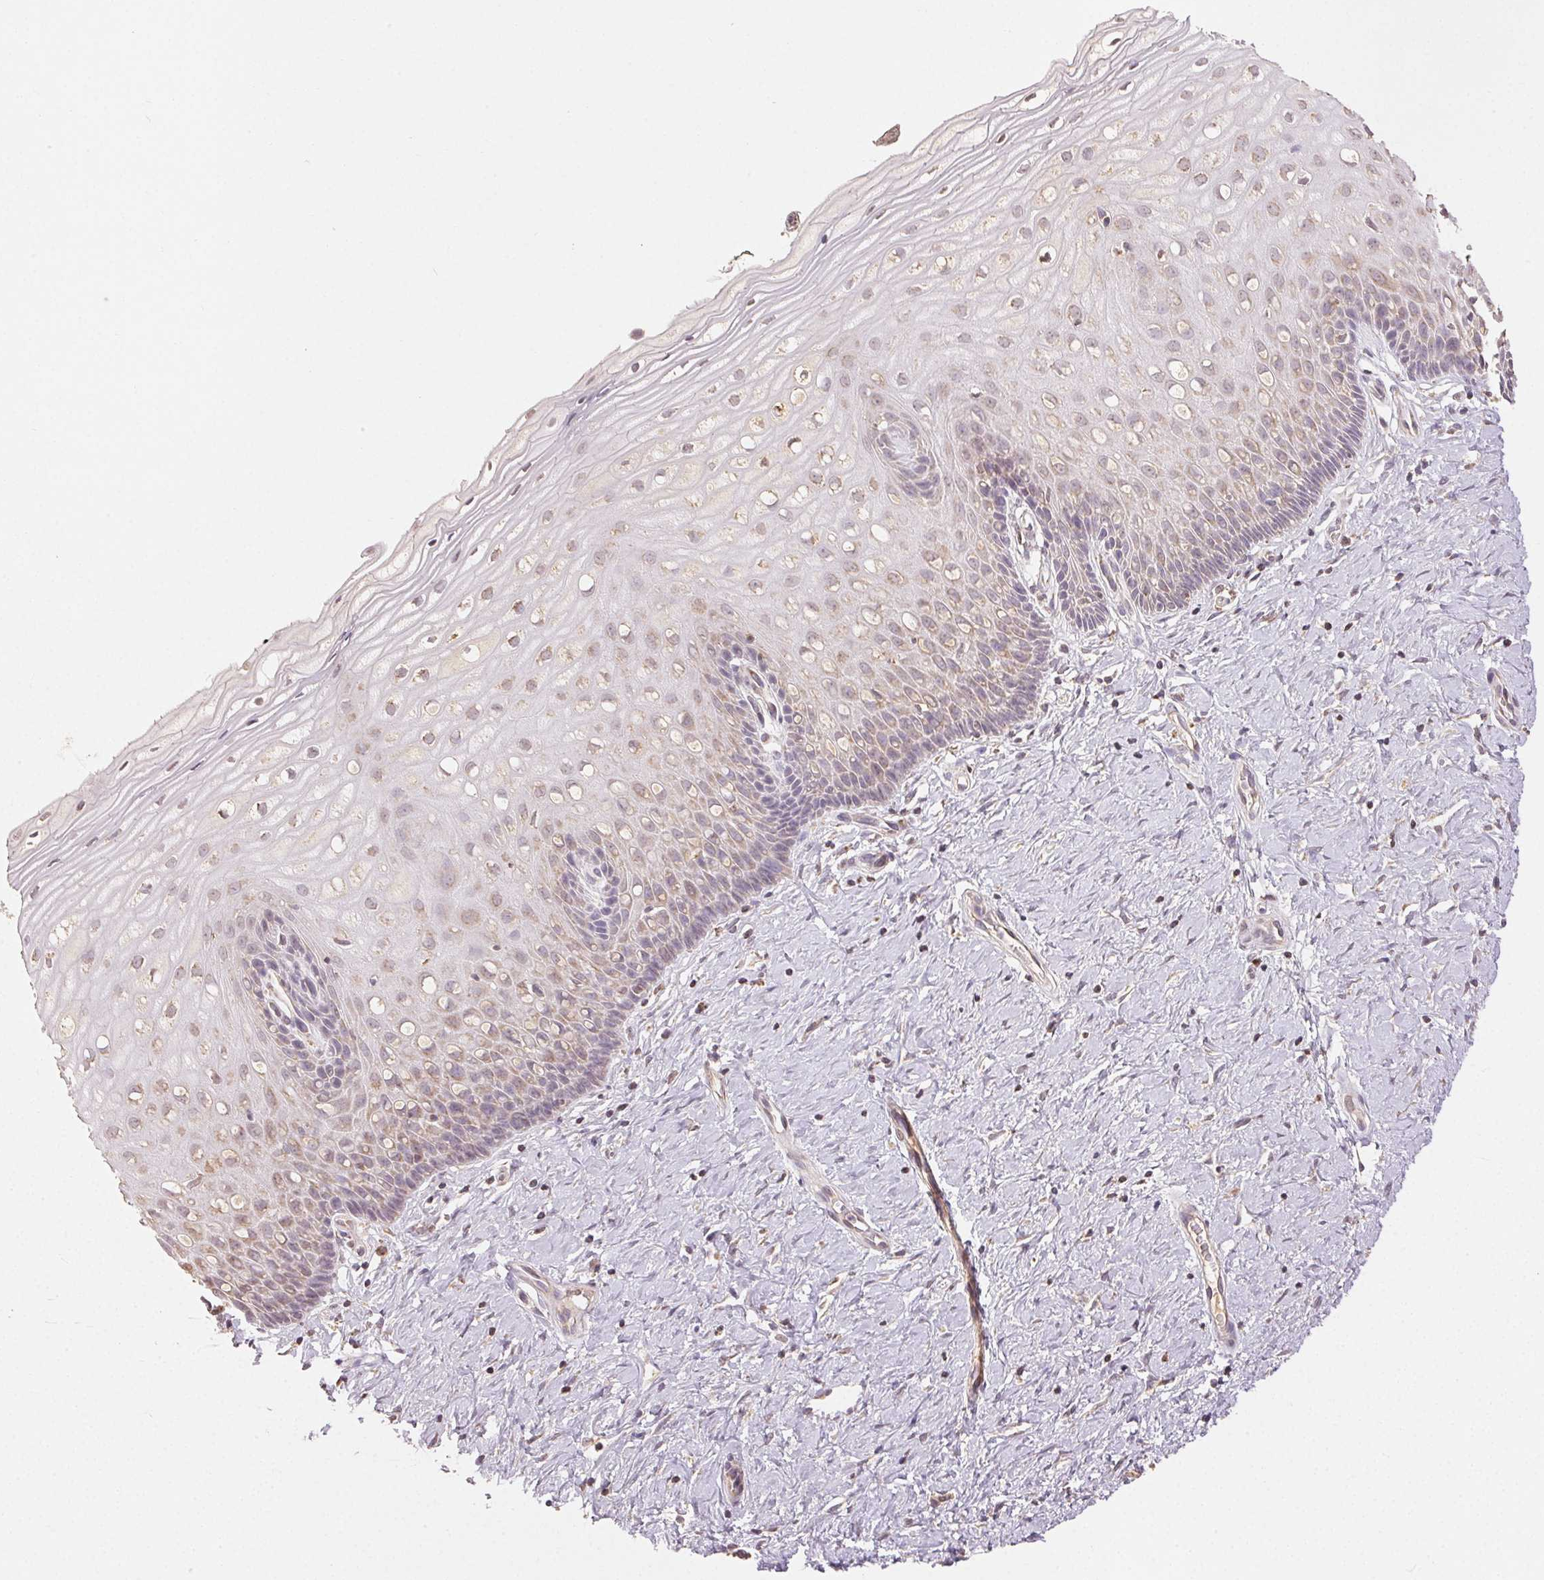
{"staining": {"intensity": "weak", "quantity": "<25%", "location": "cytoplasmic/membranous"}, "tissue": "cervix", "cell_type": "Glandular cells", "image_type": "normal", "snomed": [{"axis": "morphology", "description": "Normal tissue, NOS"}, {"axis": "topography", "description": "Cervix"}], "caption": "High magnification brightfield microscopy of unremarkable cervix stained with DAB (brown) and counterstained with hematoxylin (blue): glandular cells show no significant expression. (DAB (3,3'-diaminobenzidine) immunohistochemistry (IHC) visualized using brightfield microscopy, high magnification).", "gene": "CLASP1", "patient": {"sex": "female", "age": 37}}